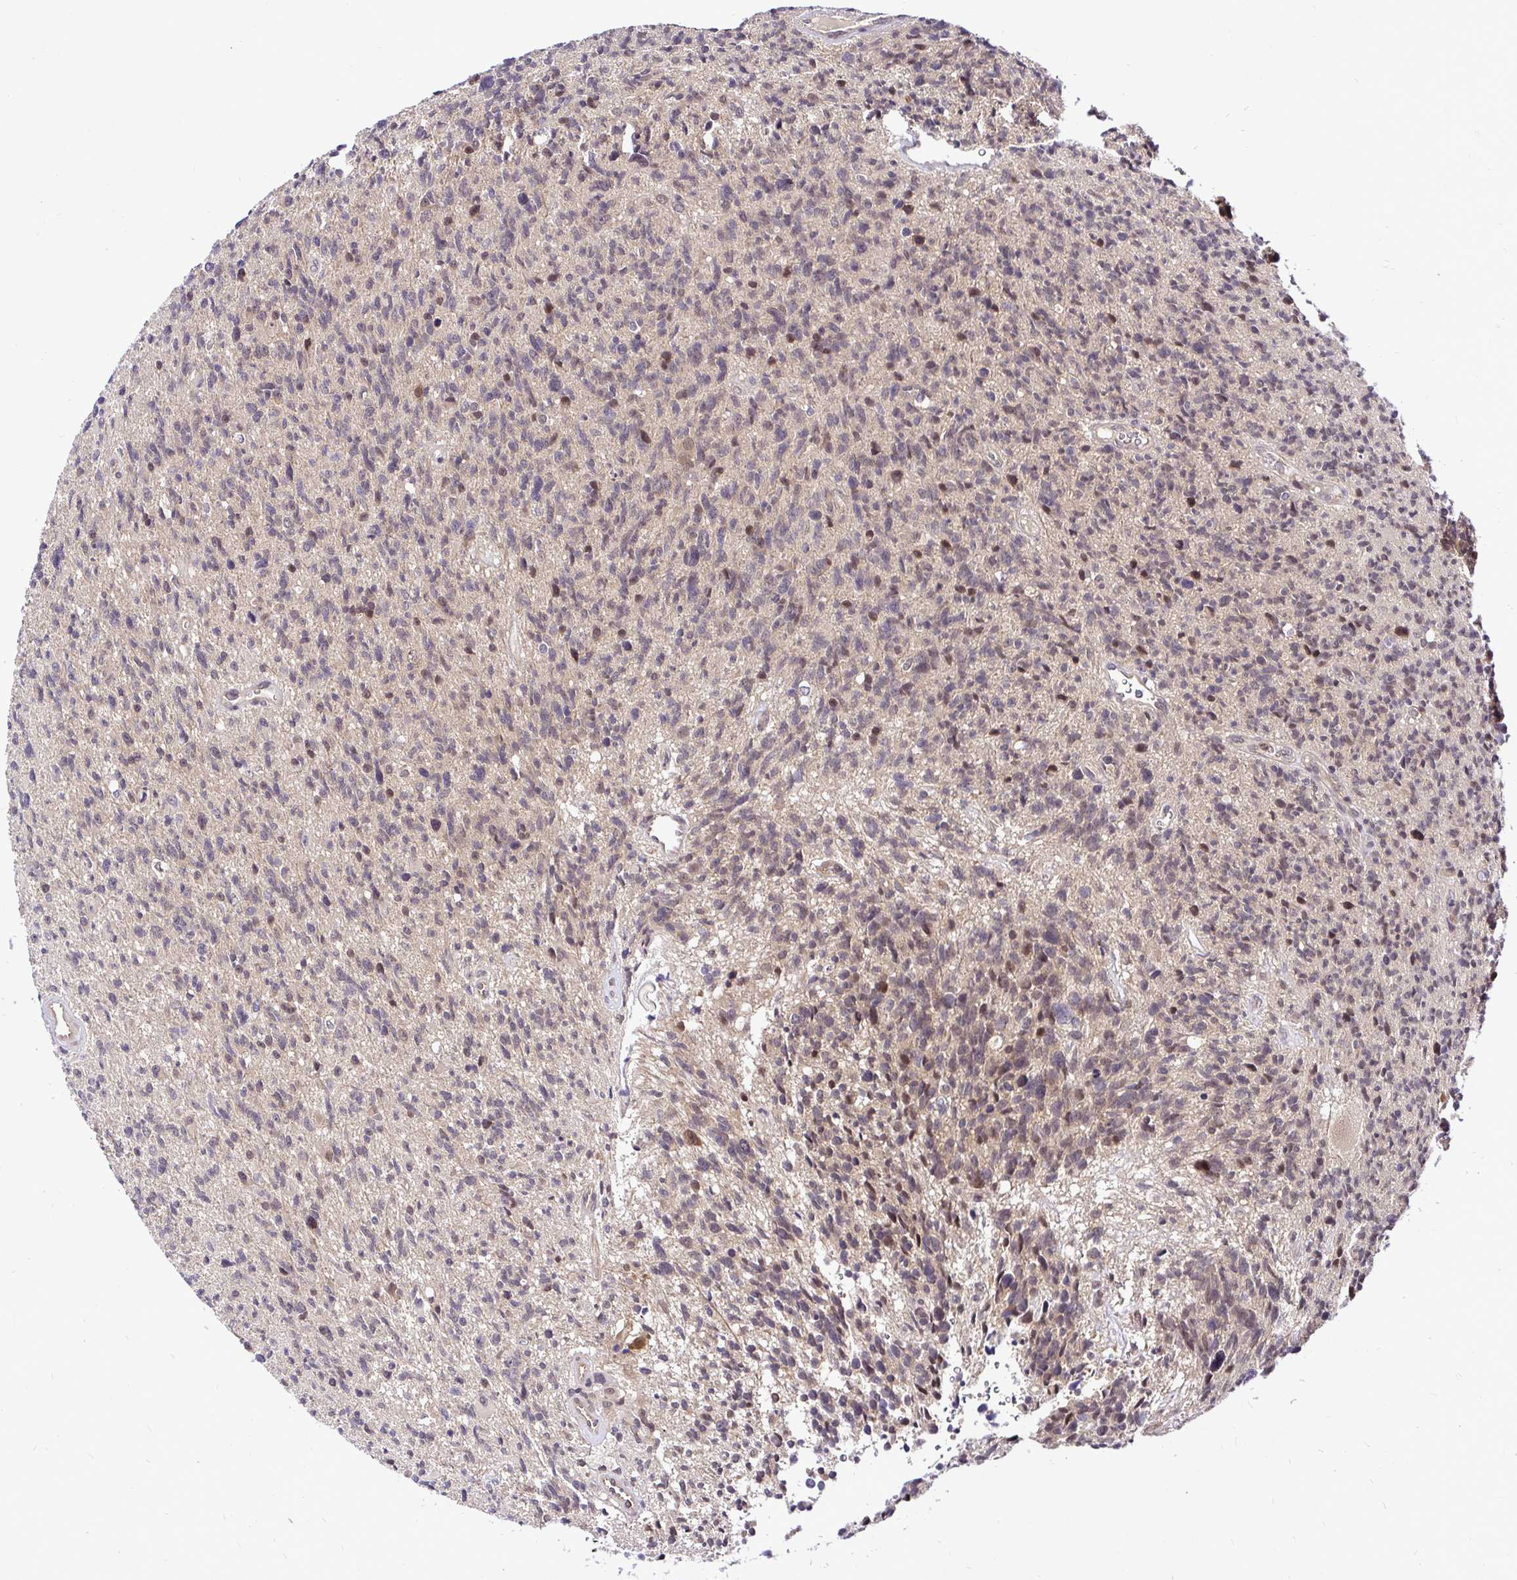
{"staining": {"intensity": "weak", "quantity": "<25%", "location": "cytoplasmic/membranous,nuclear"}, "tissue": "glioma", "cell_type": "Tumor cells", "image_type": "cancer", "snomed": [{"axis": "morphology", "description": "Glioma, malignant, High grade"}, {"axis": "topography", "description": "Brain"}], "caption": "The photomicrograph shows no staining of tumor cells in high-grade glioma (malignant).", "gene": "UBE2M", "patient": {"sex": "male", "age": 29}}